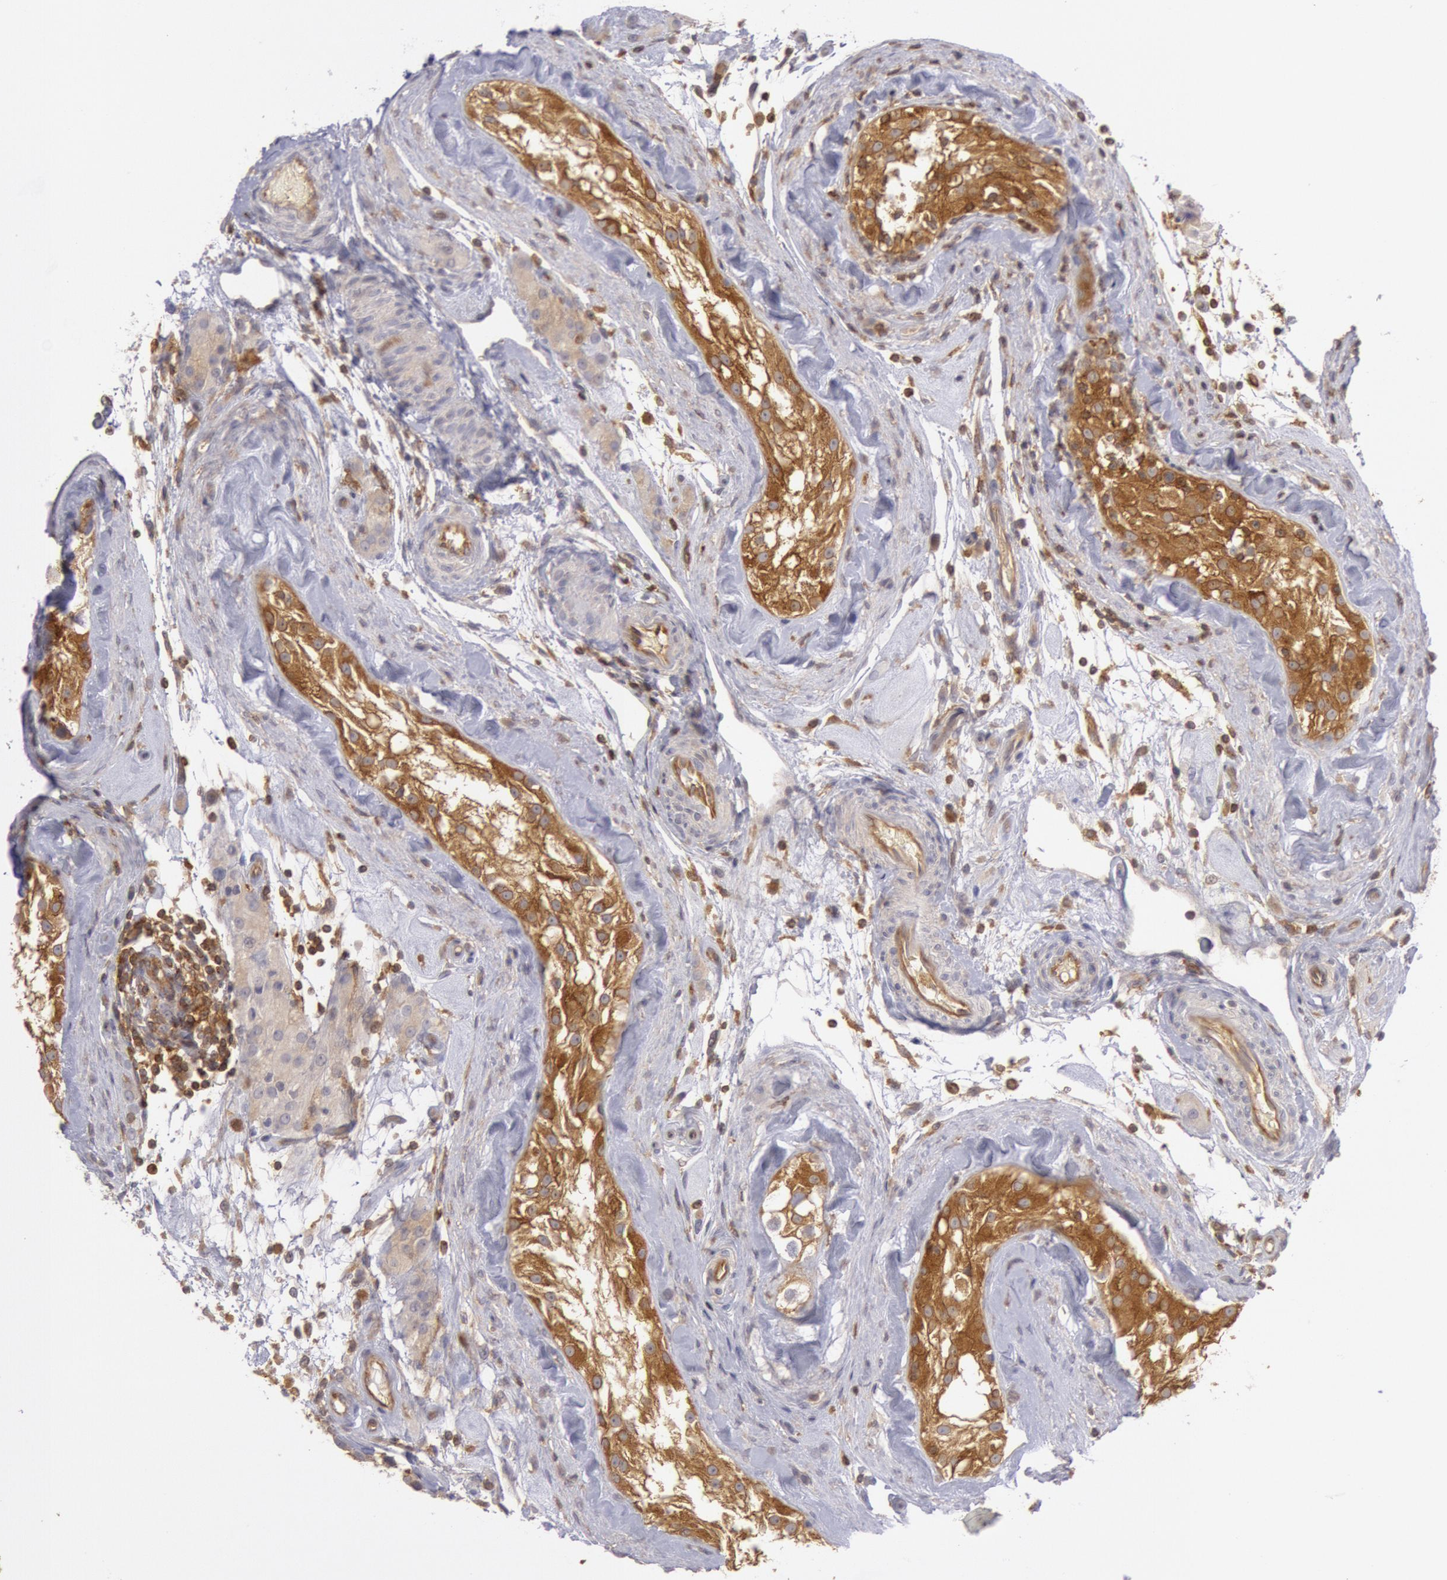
{"staining": {"intensity": "moderate", "quantity": "25%-75%", "location": "cytoplasmic/membranous"}, "tissue": "testis", "cell_type": "Cells in seminiferous ducts", "image_type": "normal", "snomed": [{"axis": "morphology", "description": "Normal tissue, NOS"}, {"axis": "topography", "description": "Testis"}], "caption": "Normal testis reveals moderate cytoplasmic/membranous staining in about 25%-75% of cells in seminiferous ducts, visualized by immunohistochemistry.", "gene": "IKBKB", "patient": {"sex": "male", "age": 46}}